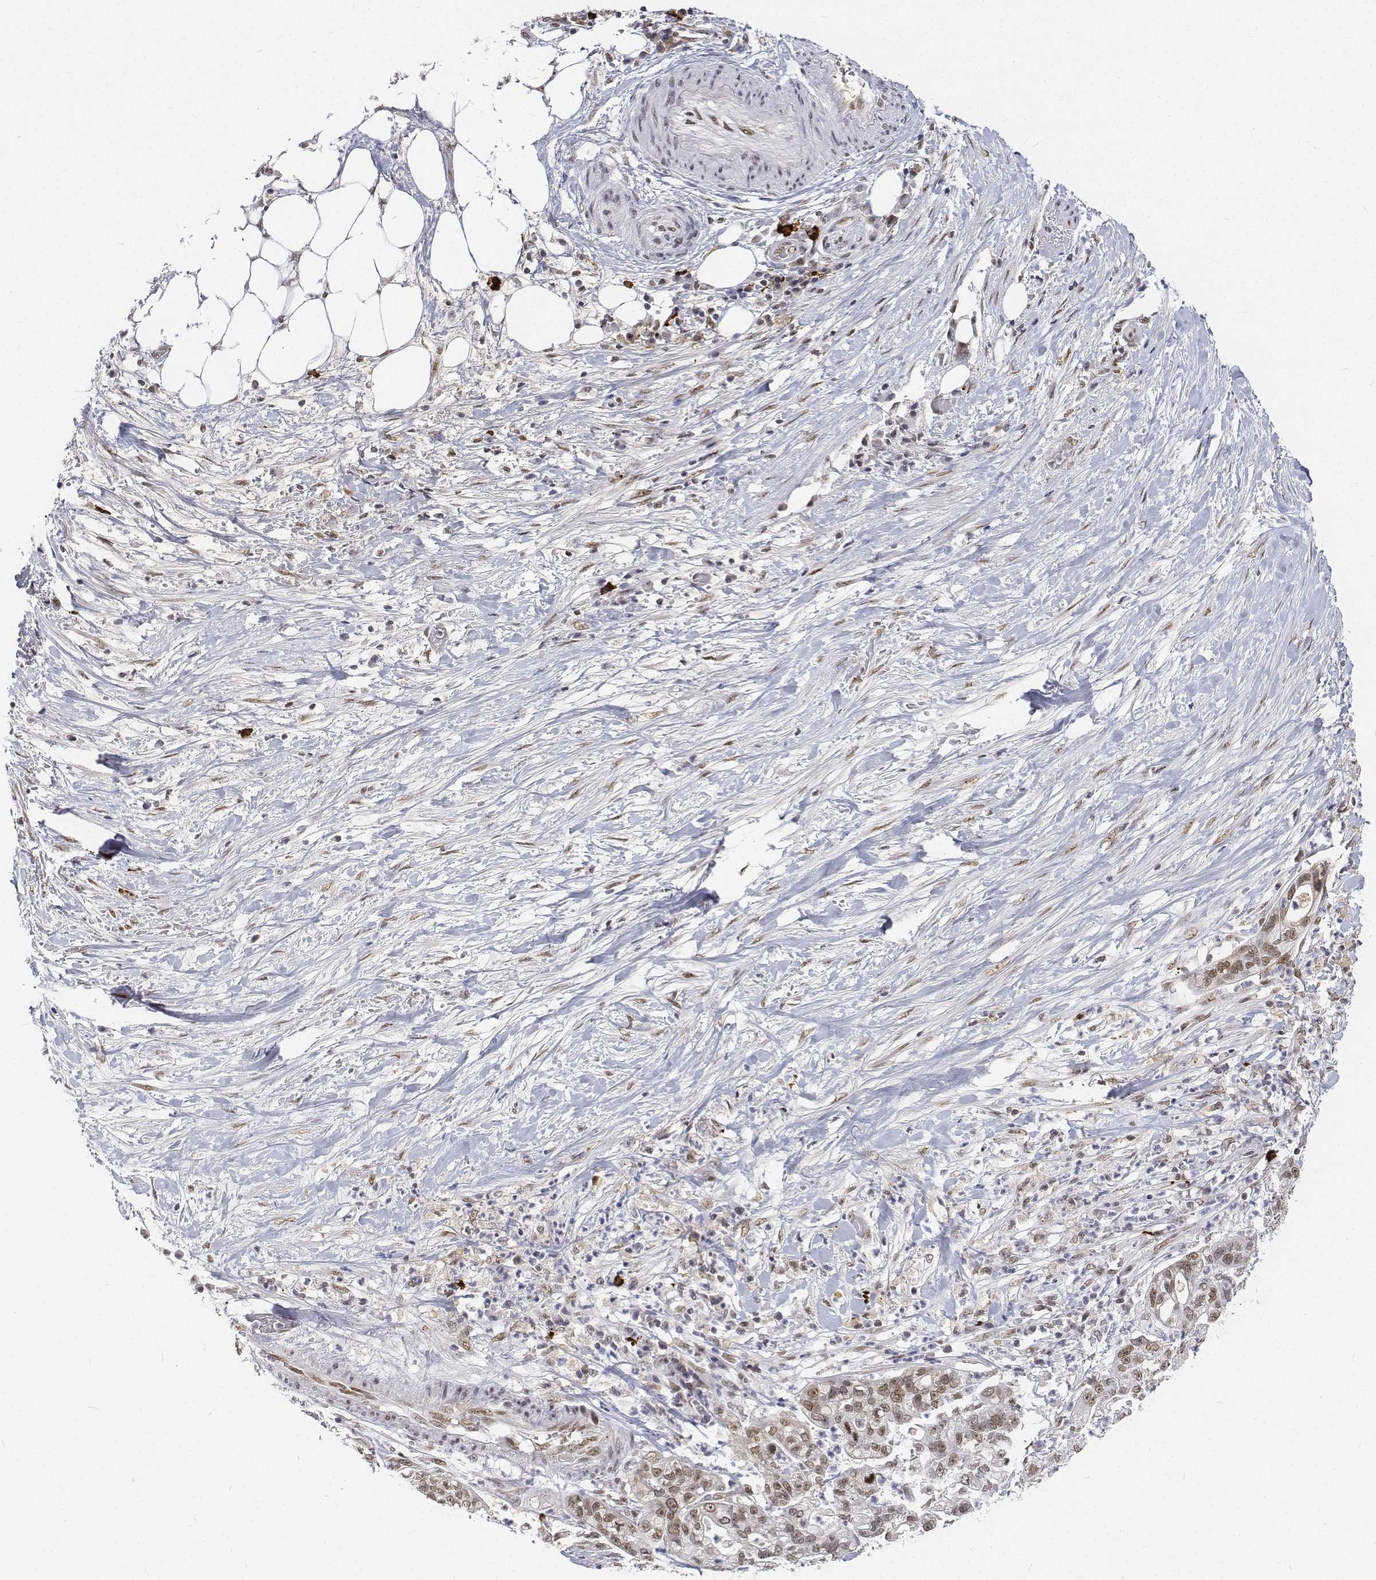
{"staining": {"intensity": "weak", "quantity": ">75%", "location": "nuclear"}, "tissue": "pancreatic cancer", "cell_type": "Tumor cells", "image_type": "cancer", "snomed": [{"axis": "morphology", "description": "Adenocarcinoma, NOS"}, {"axis": "topography", "description": "Pancreas"}], "caption": "Immunohistochemical staining of adenocarcinoma (pancreatic) displays weak nuclear protein staining in about >75% of tumor cells.", "gene": "ATRX", "patient": {"sex": "female", "age": 69}}